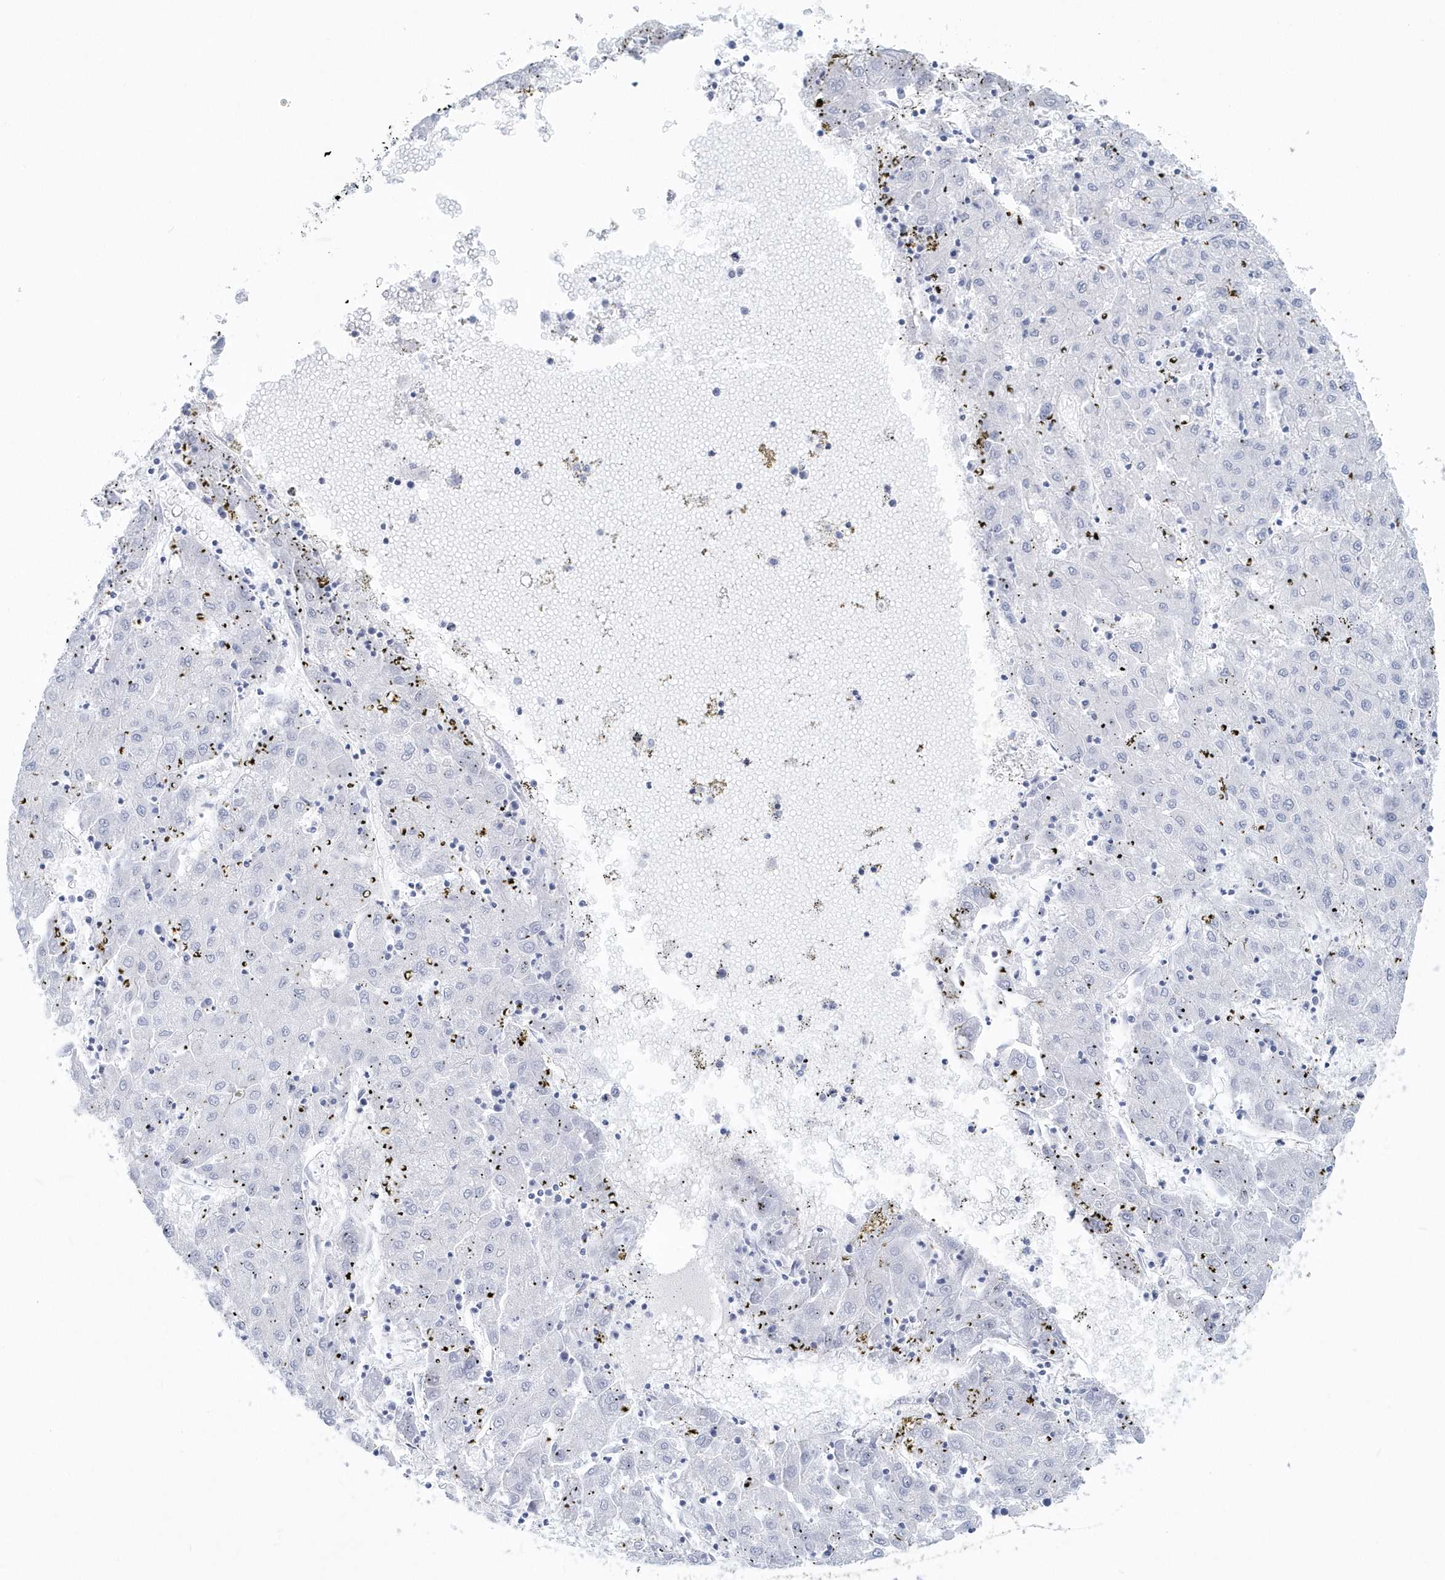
{"staining": {"intensity": "negative", "quantity": "none", "location": "none"}, "tissue": "liver cancer", "cell_type": "Tumor cells", "image_type": "cancer", "snomed": [{"axis": "morphology", "description": "Carcinoma, Hepatocellular, NOS"}, {"axis": "topography", "description": "Liver"}], "caption": "An immunohistochemistry (IHC) micrograph of liver cancer (hepatocellular carcinoma) is shown. There is no staining in tumor cells of liver cancer (hepatocellular carcinoma).", "gene": "PTPRO", "patient": {"sex": "male", "age": 72}}